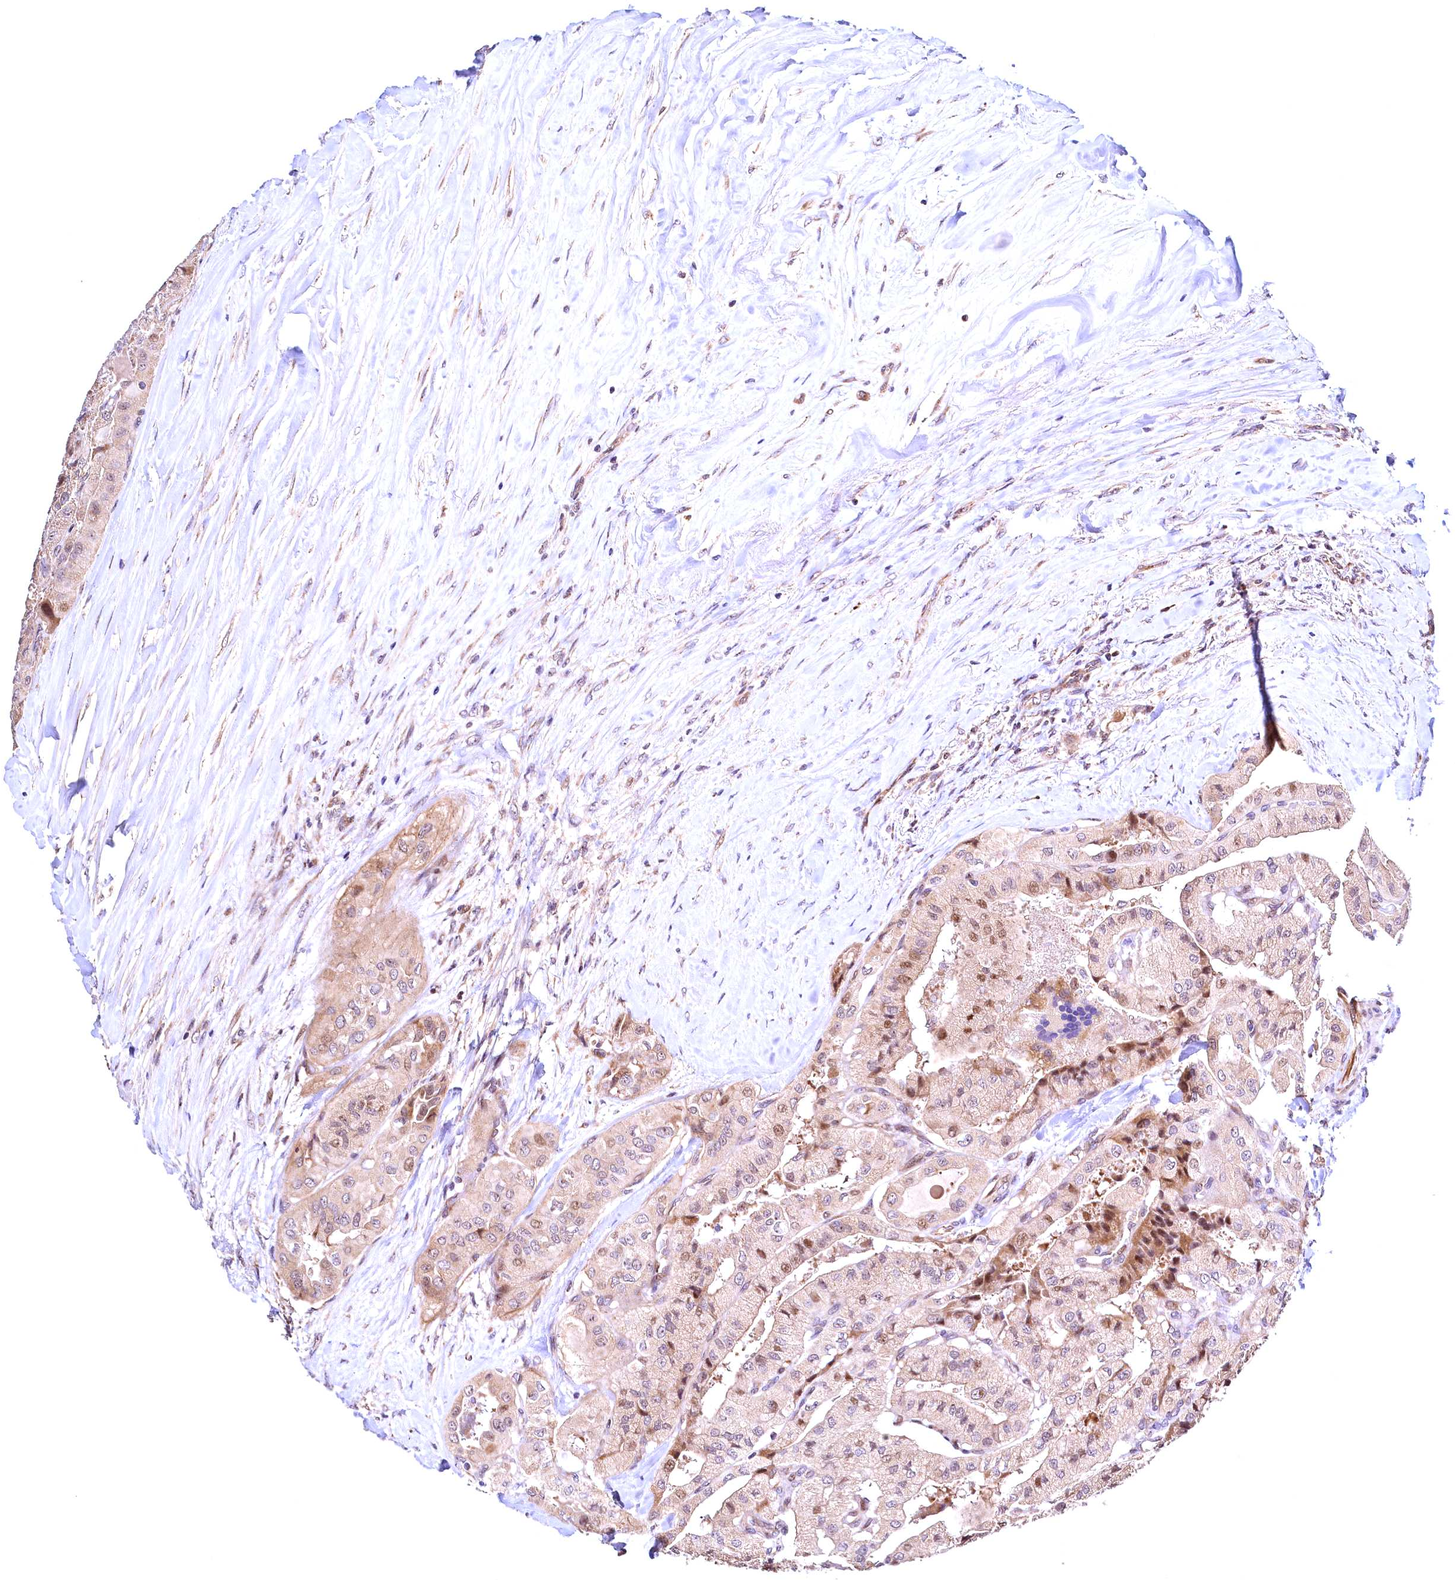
{"staining": {"intensity": "moderate", "quantity": ">75%", "location": "cytoplasmic/membranous,nuclear"}, "tissue": "thyroid cancer", "cell_type": "Tumor cells", "image_type": "cancer", "snomed": [{"axis": "morphology", "description": "Papillary adenocarcinoma, NOS"}, {"axis": "topography", "description": "Thyroid gland"}], "caption": "Brown immunohistochemical staining in thyroid cancer (papillary adenocarcinoma) reveals moderate cytoplasmic/membranous and nuclear expression in approximately >75% of tumor cells.", "gene": "RBFA", "patient": {"sex": "female", "age": 59}}